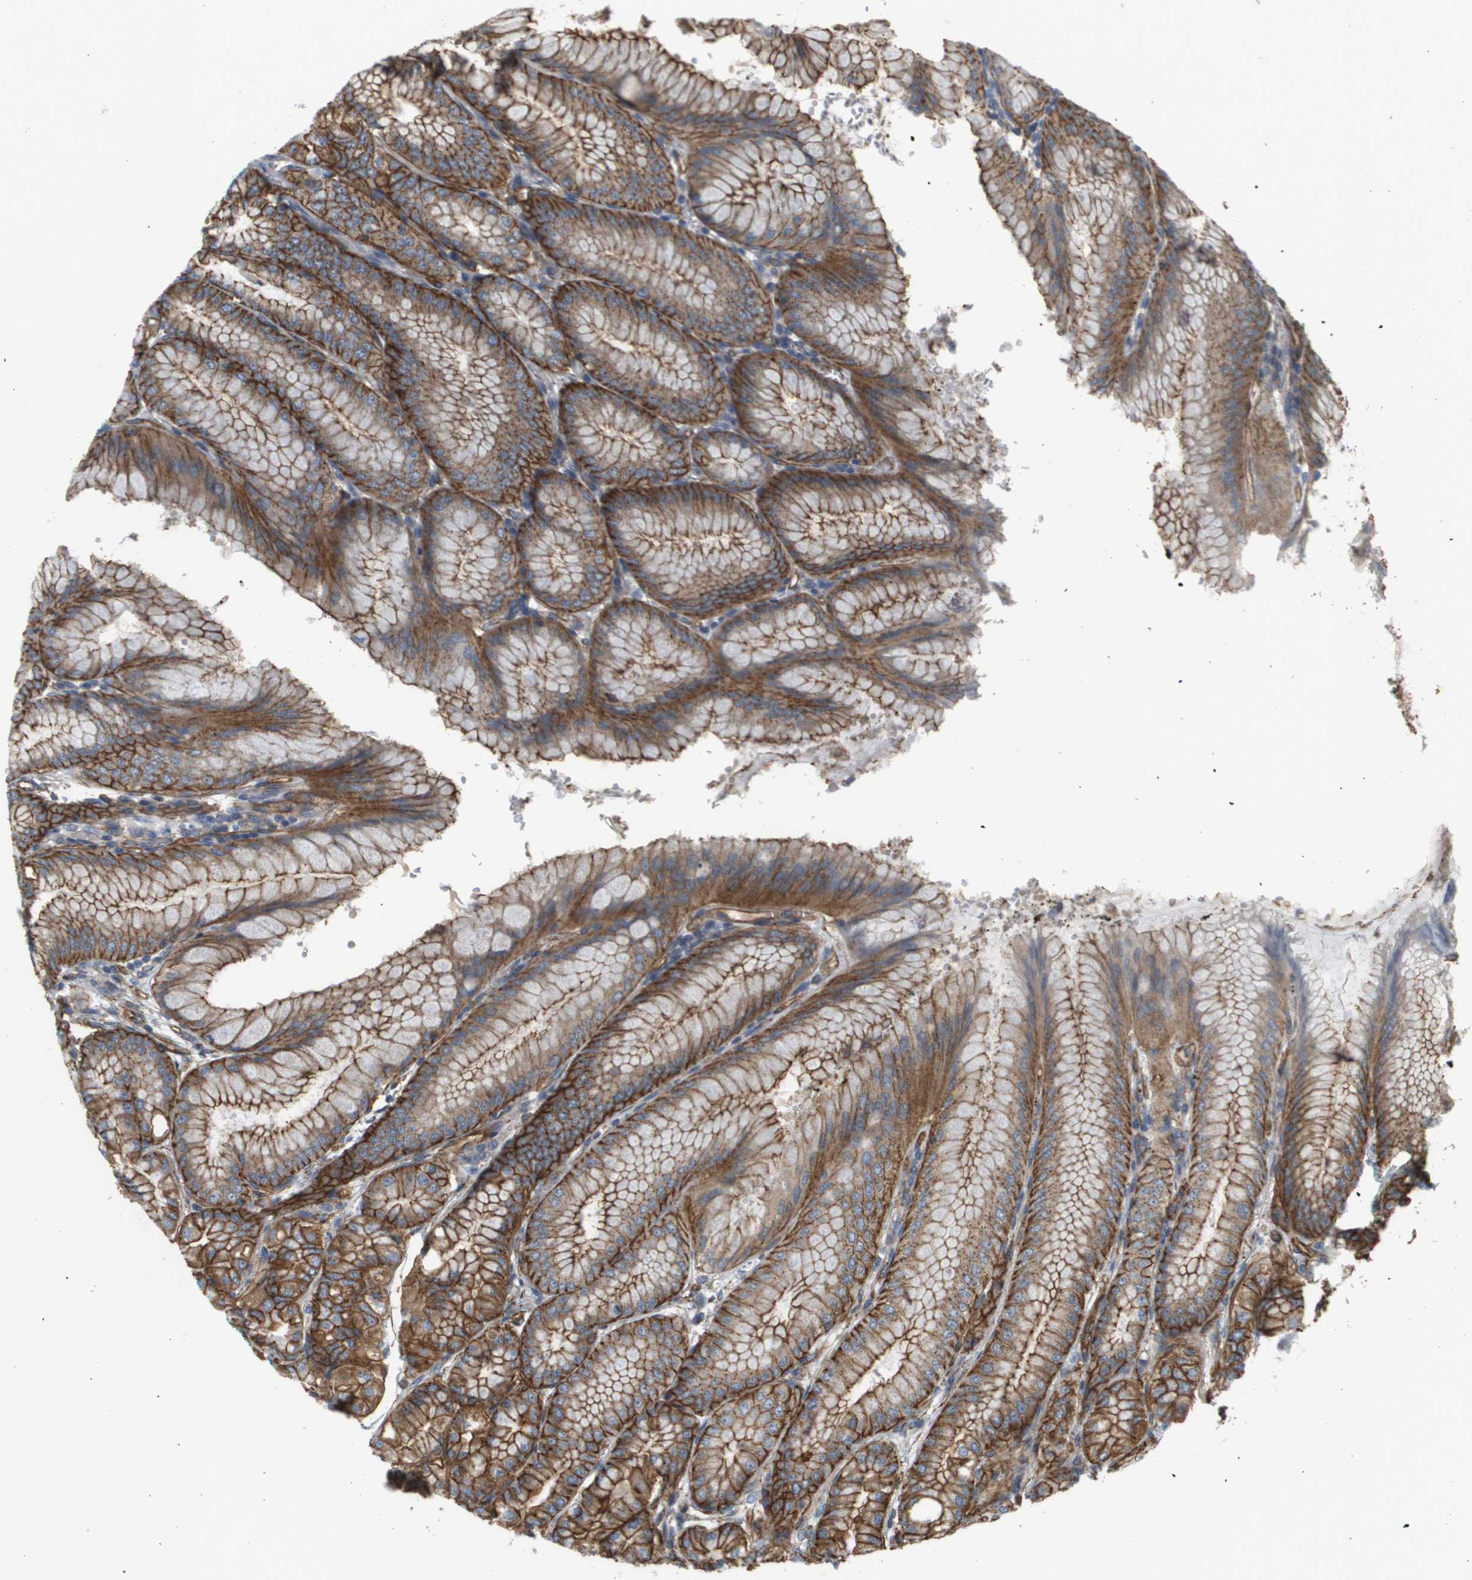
{"staining": {"intensity": "moderate", "quantity": ">75%", "location": "cytoplasmic/membranous"}, "tissue": "stomach", "cell_type": "Glandular cells", "image_type": "normal", "snomed": [{"axis": "morphology", "description": "Normal tissue, NOS"}, {"axis": "topography", "description": "Stomach, lower"}], "caption": "An image of human stomach stained for a protein shows moderate cytoplasmic/membranous brown staining in glandular cells.", "gene": "SGMS2", "patient": {"sex": "male", "age": 71}}